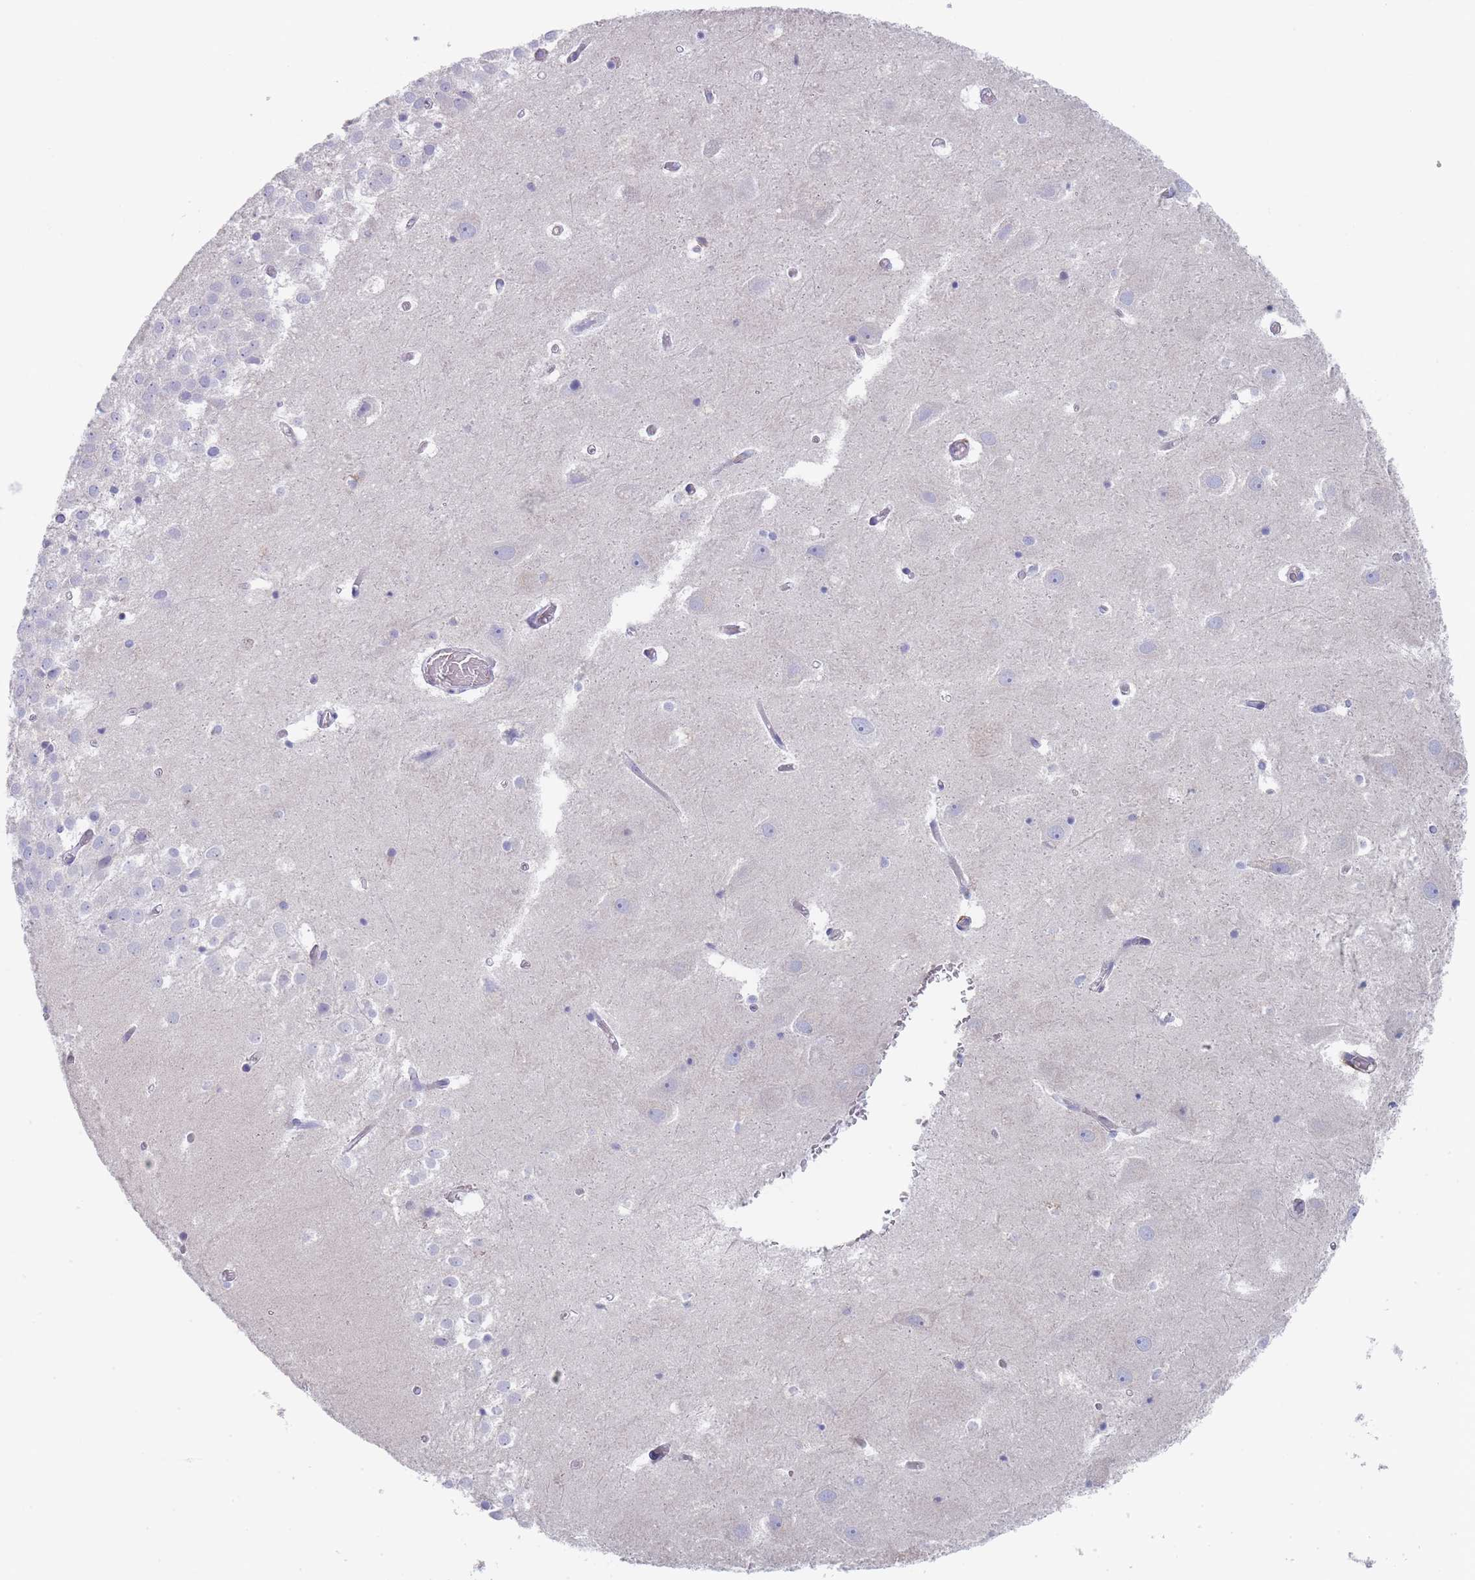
{"staining": {"intensity": "negative", "quantity": "none", "location": "none"}, "tissue": "hippocampus", "cell_type": "Glial cells", "image_type": "normal", "snomed": [{"axis": "morphology", "description": "Normal tissue, NOS"}, {"axis": "topography", "description": "Hippocampus"}], "caption": "This is an immunohistochemistry micrograph of unremarkable human hippocampus. There is no expression in glial cells.", "gene": "SCCPDH", "patient": {"sex": "female", "age": 52}}